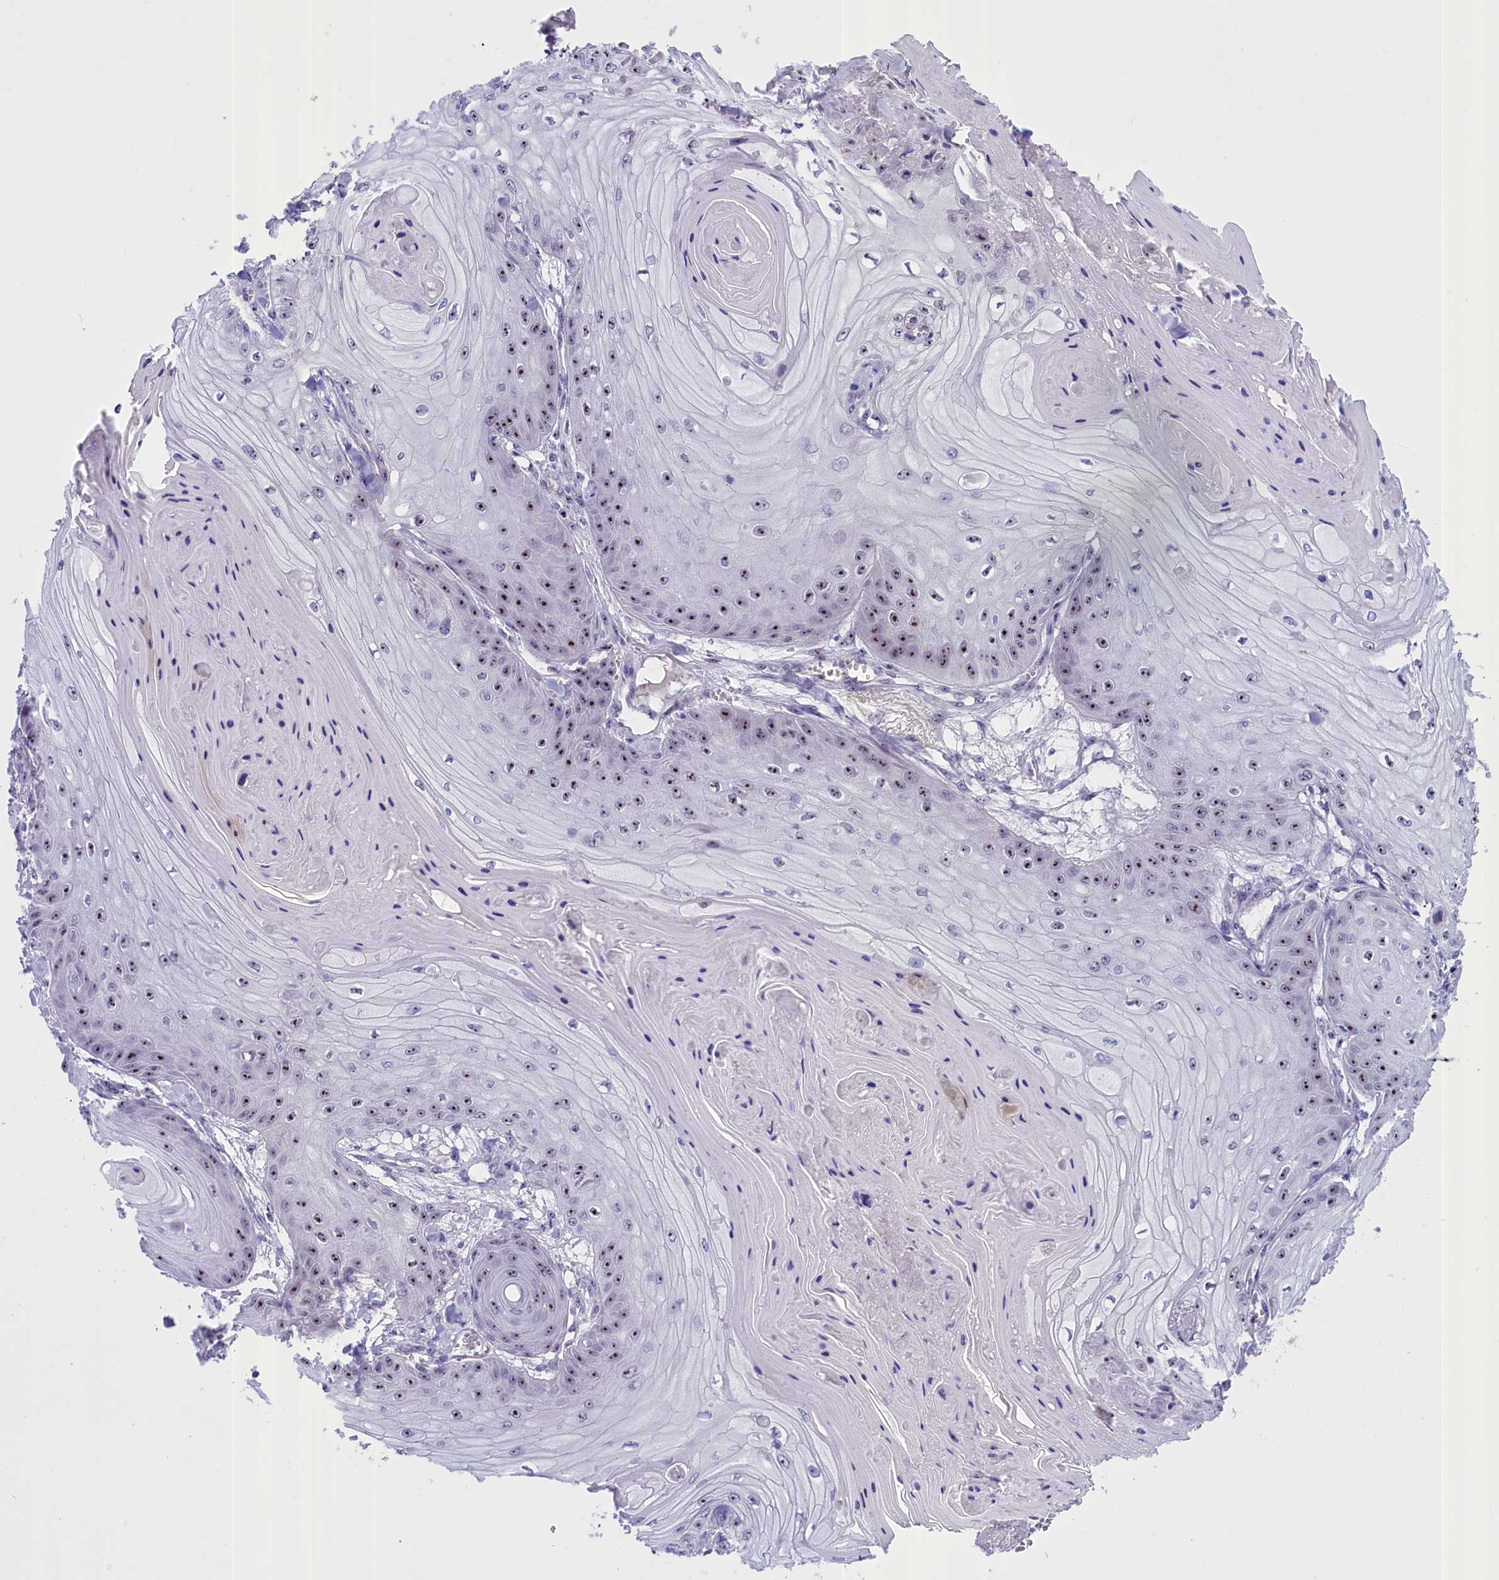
{"staining": {"intensity": "moderate", "quantity": ">75%", "location": "nuclear"}, "tissue": "skin cancer", "cell_type": "Tumor cells", "image_type": "cancer", "snomed": [{"axis": "morphology", "description": "Squamous cell carcinoma, NOS"}, {"axis": "topography", "description": "Skin"}], "caption": "Skin squamous cell carcinoma stained with DAB (3,3'-diaminobenzidine) IHC demonstrates medium levels of moderate nuclear positivity in about >75% of tumor cells. Immunohistochemistry (ihc) stains the protein of interest in brown and the nuclei are stained blue.", "gene": "TBL3", "patient": {"sex": "male", "age": 74}}